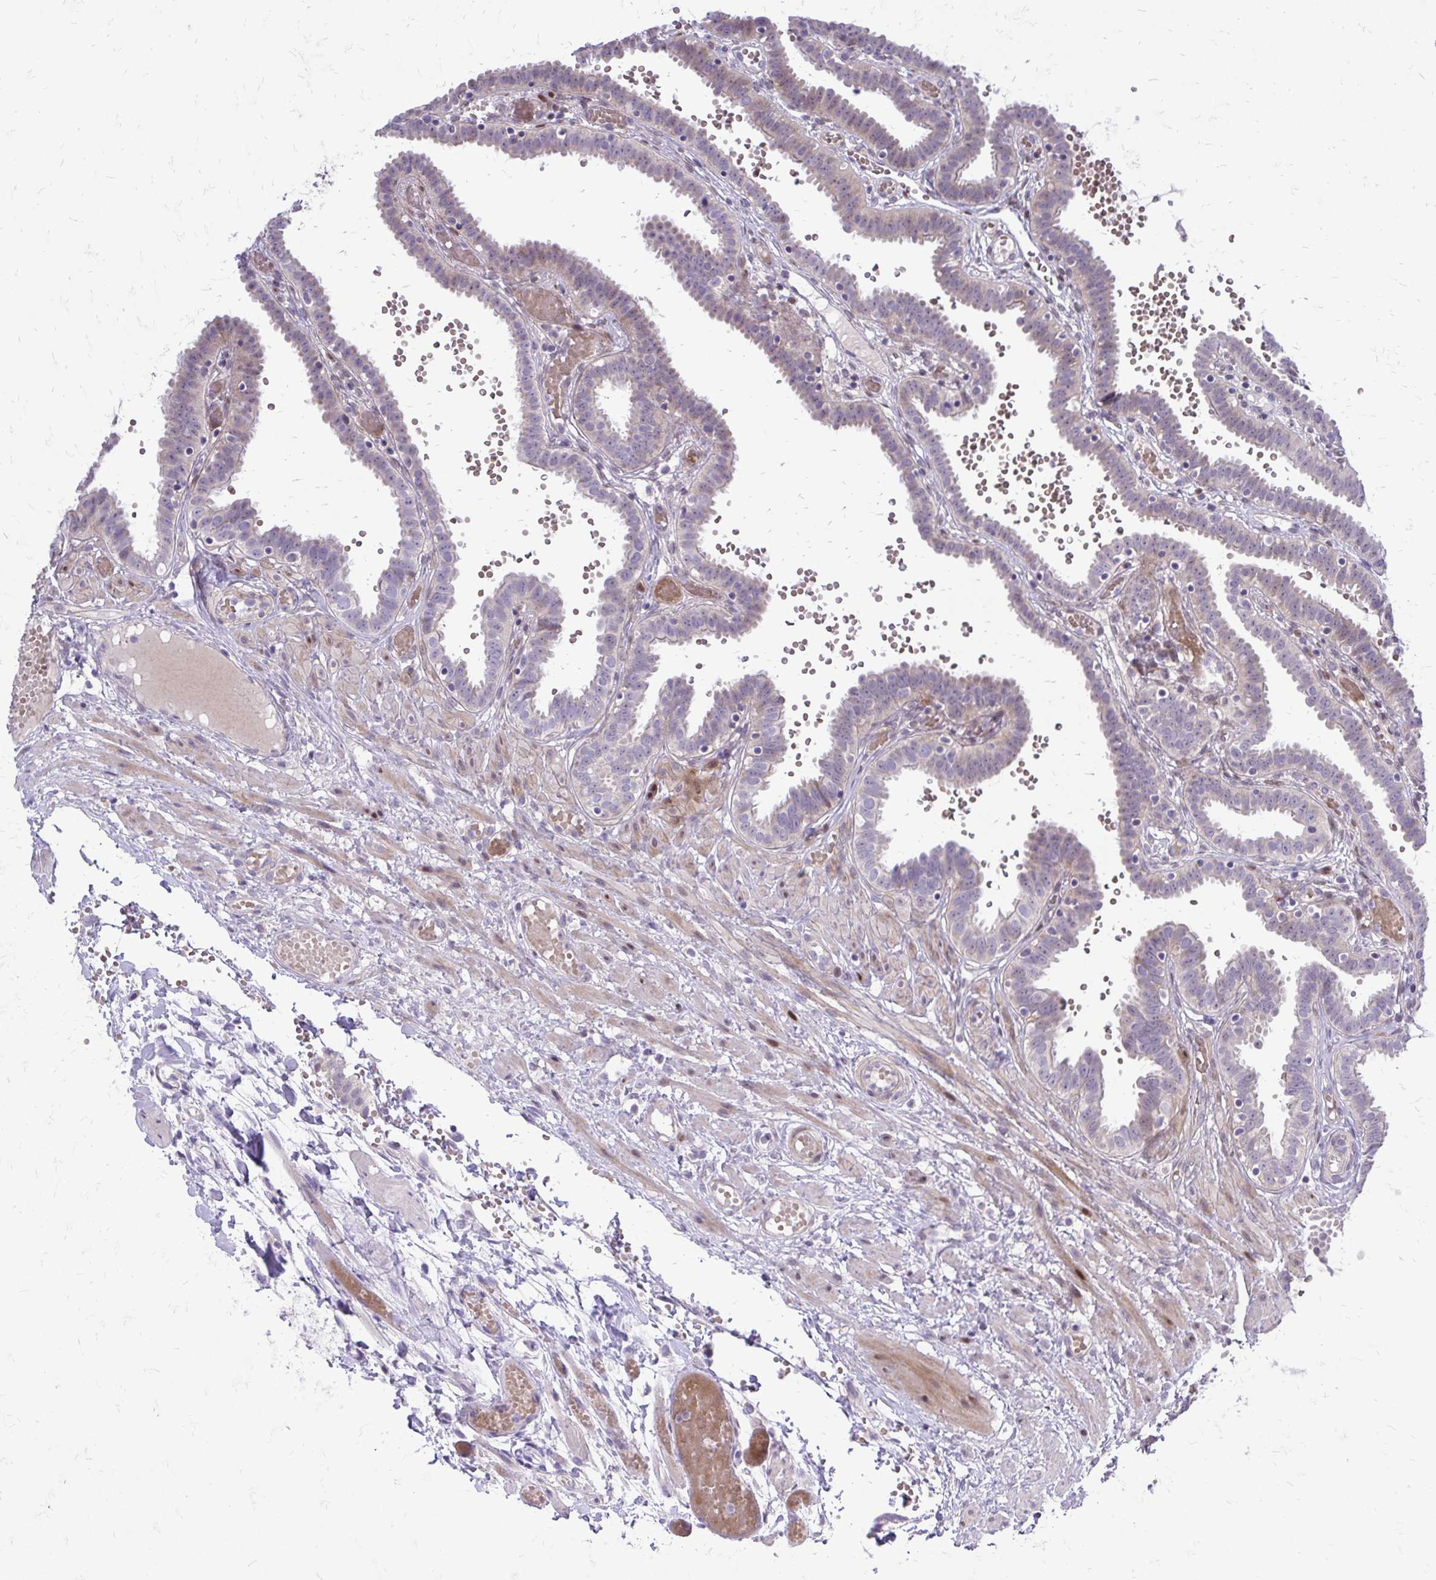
{"staining": {"intensity": "weak", "quantity": "<25%", "location": "cytoplasmic/membranous,nuclear"}, "tissue": "fallopian tube", "cell_type": "Glandular cells", "image_type": "normal", "snomed": [{"axis": "morphology", "description": "Normal tissue, NOS"}, {"axis": "topography", "description": "Fallopian tube"}], "caption": "This is an immunohistochemistry micrograph of benign fallopian tube. There is no expression in glandular cells.", "gene": "PPDPFL", "patient": {"sex": "female", "age": 37}}